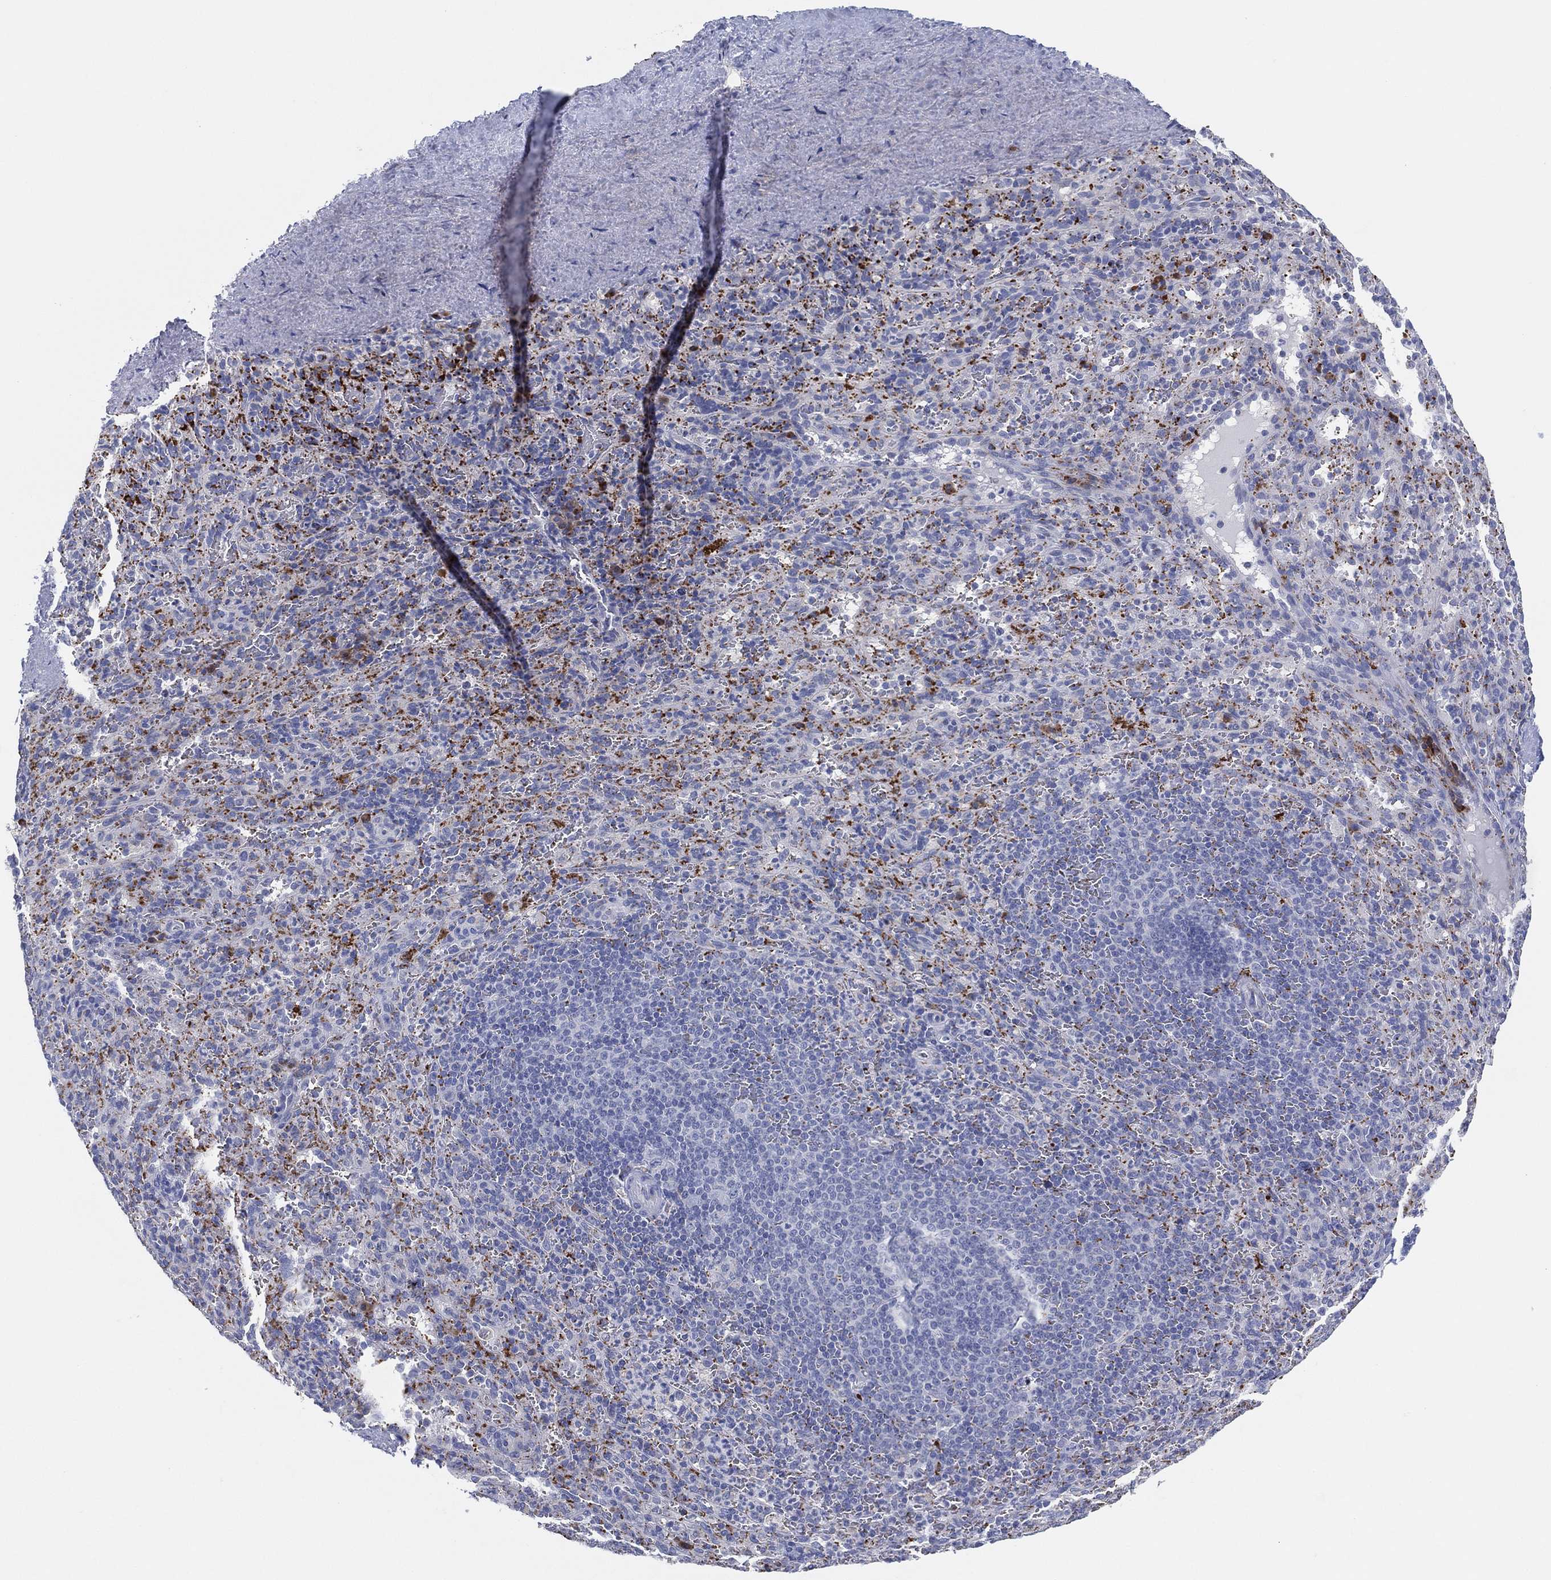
{"staining": {"intensity": "negative", "quantity": "none", "location": "none"}, "tissue": "spleen", "cell_type": "Cells in red pulp", "image_type": "normal", "snomed": [{"axis": "morphology", "description": "Normal tissue, NOS"}, {"axis": "topography", "description": "Spleen"}], "caption": "This is an immunohistochemistry (IHC) histopathology image of normal human spleen. There is no positivity in cells in red pulp.", "gene": "TMEM40", "patient": {"sex": "male", "age": 57}}